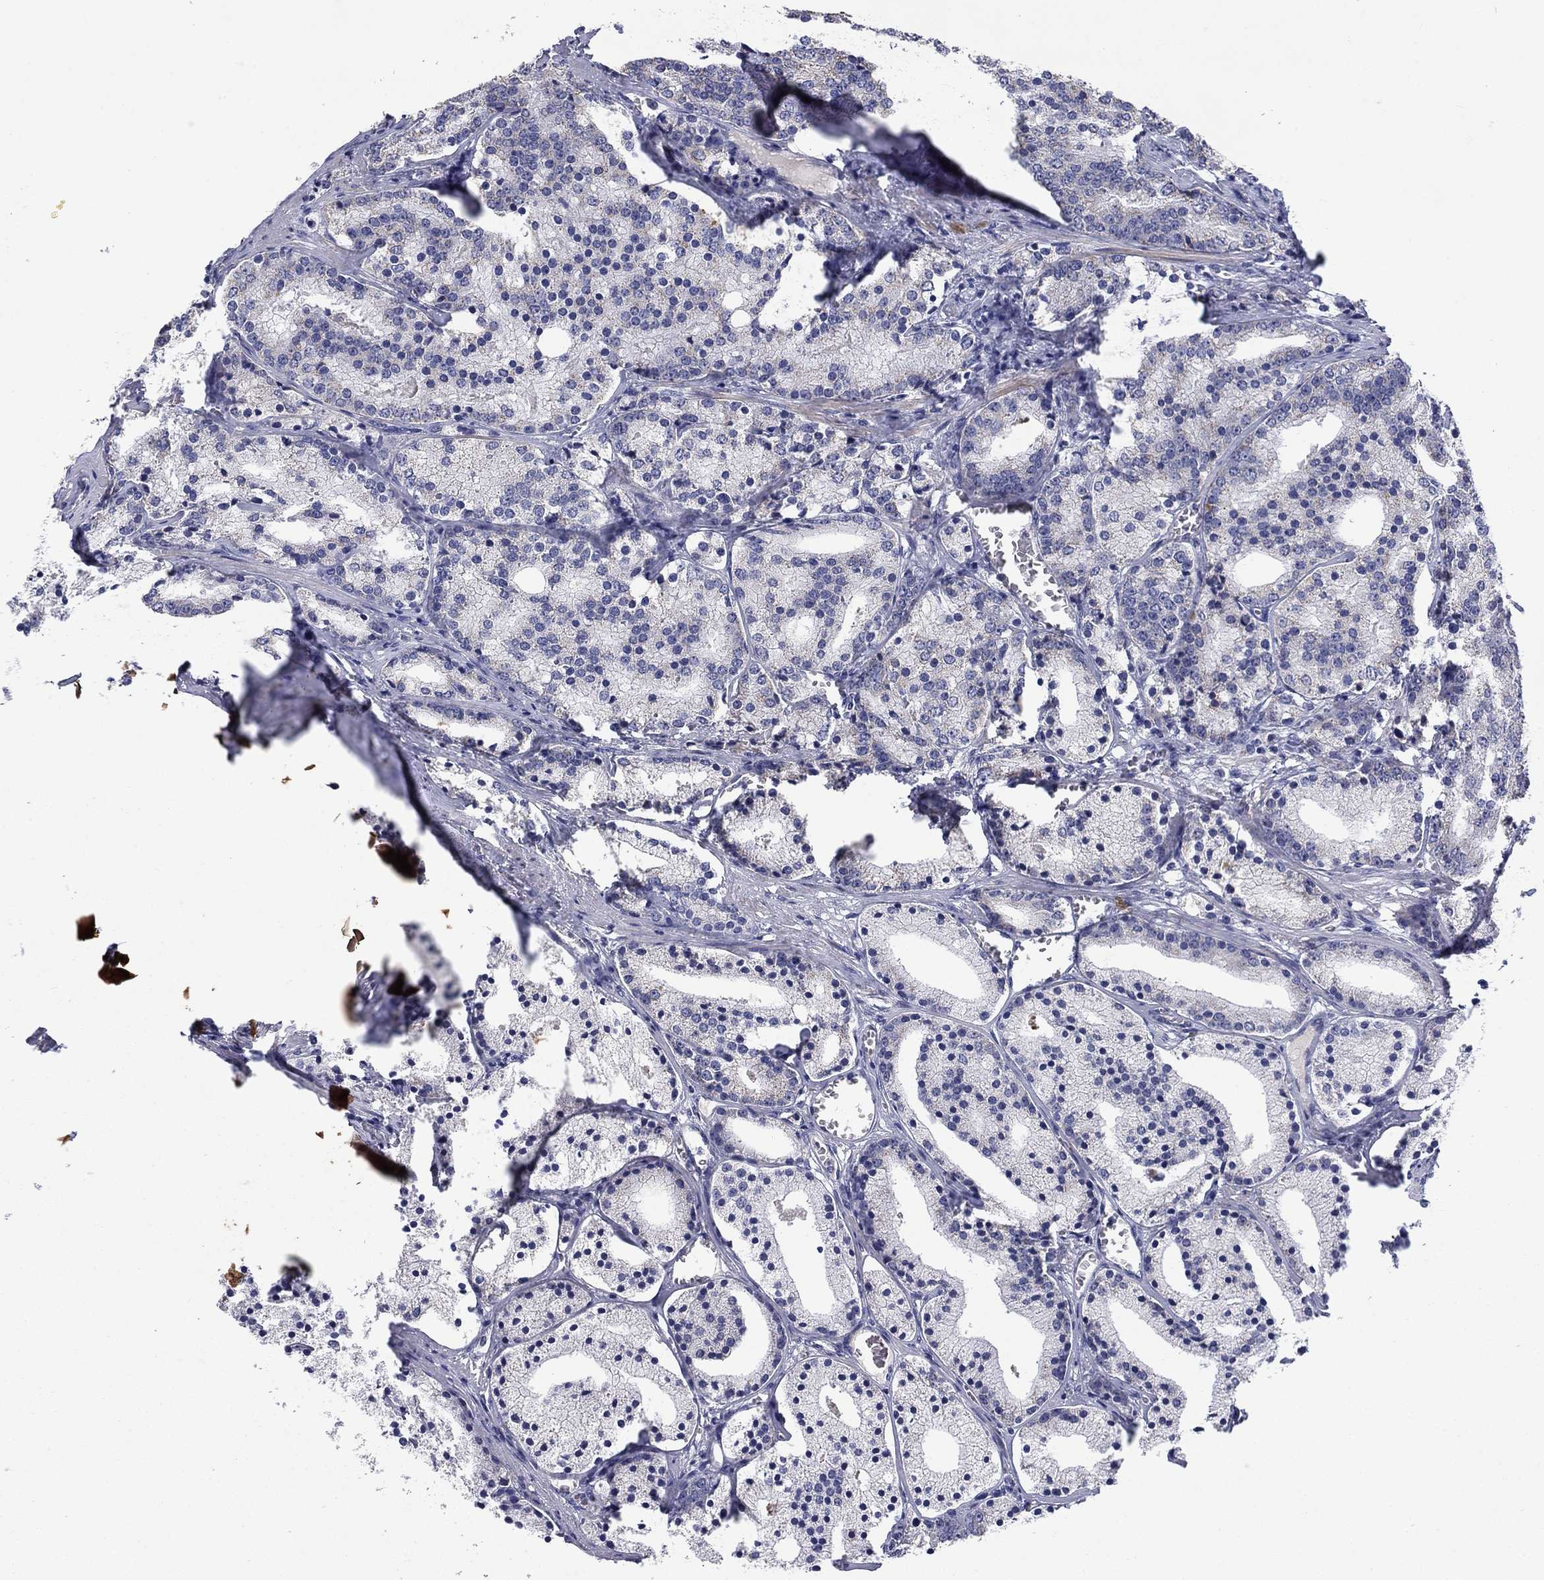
{"staining": {"intensity": "negative", "quantity": "none", "location": "none"}, "tissue": "prostate cancer", "cell_type": "Tumor cells", "image_type": "cancer", "snomed": [{"axis": "morphology", "description": "Adenocarcinoma, NOS"}, {"axis": "topography", "description": "Prostate"}], "caption": "Immunohistochemistry (IHC) image of prostate cancer stained for a protein (brown), which exhibits no expression in tumor cells. (Stains: DAB (3,3'-diaminobenzidine) IHC with hematoxylin counter stain, Microscopy: brightfield microscopy at high magnification).", "gene": "FRK", "patient": {"sex": "male", "age": 69}}